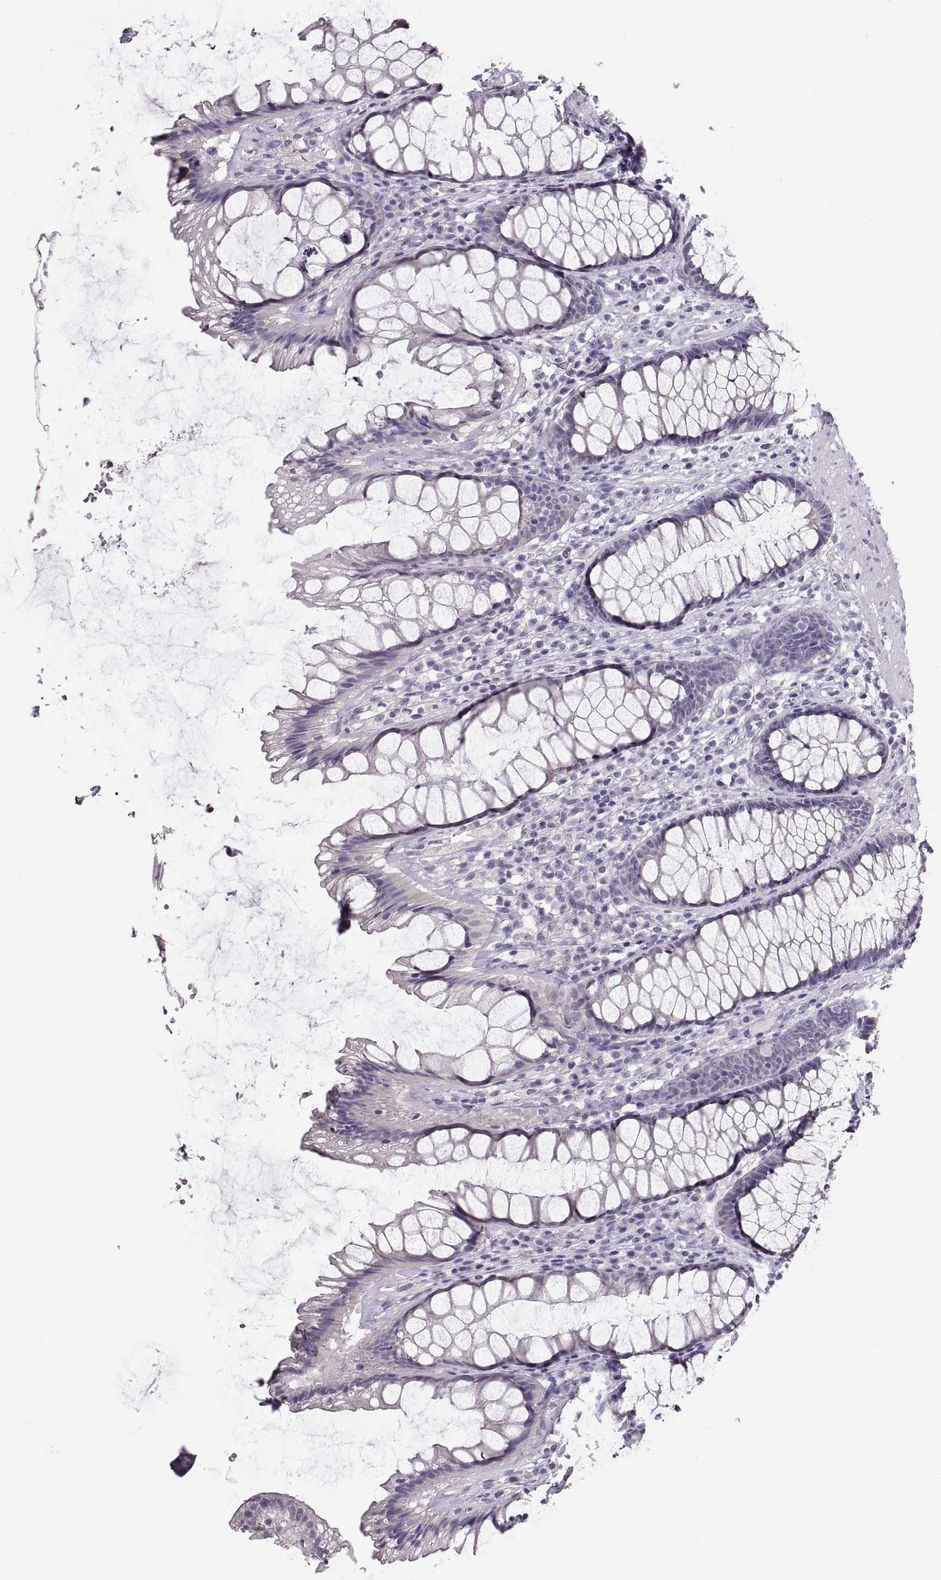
{"staining": {"intensity": "negative", "quantity": "none", "location": "none"}, "tissue": "rectum", "cell_type": "Glandular cells", "image_type": "normal", "snomed": [{"axis": "morphology", "description": "Normal tissue, NOS"}, {"axis": "topography", "description": "Rectum"}], "caption": "High magnification brightfield microscopy of benign rectum stained with DAB (3,3'-diaminobenzidine) (brown) and counterstained with hematoxylin (blue): glandular cells show no significant expression.", "gene": "WBP2NL", "patient": {"sex": "male", "age": 72}}